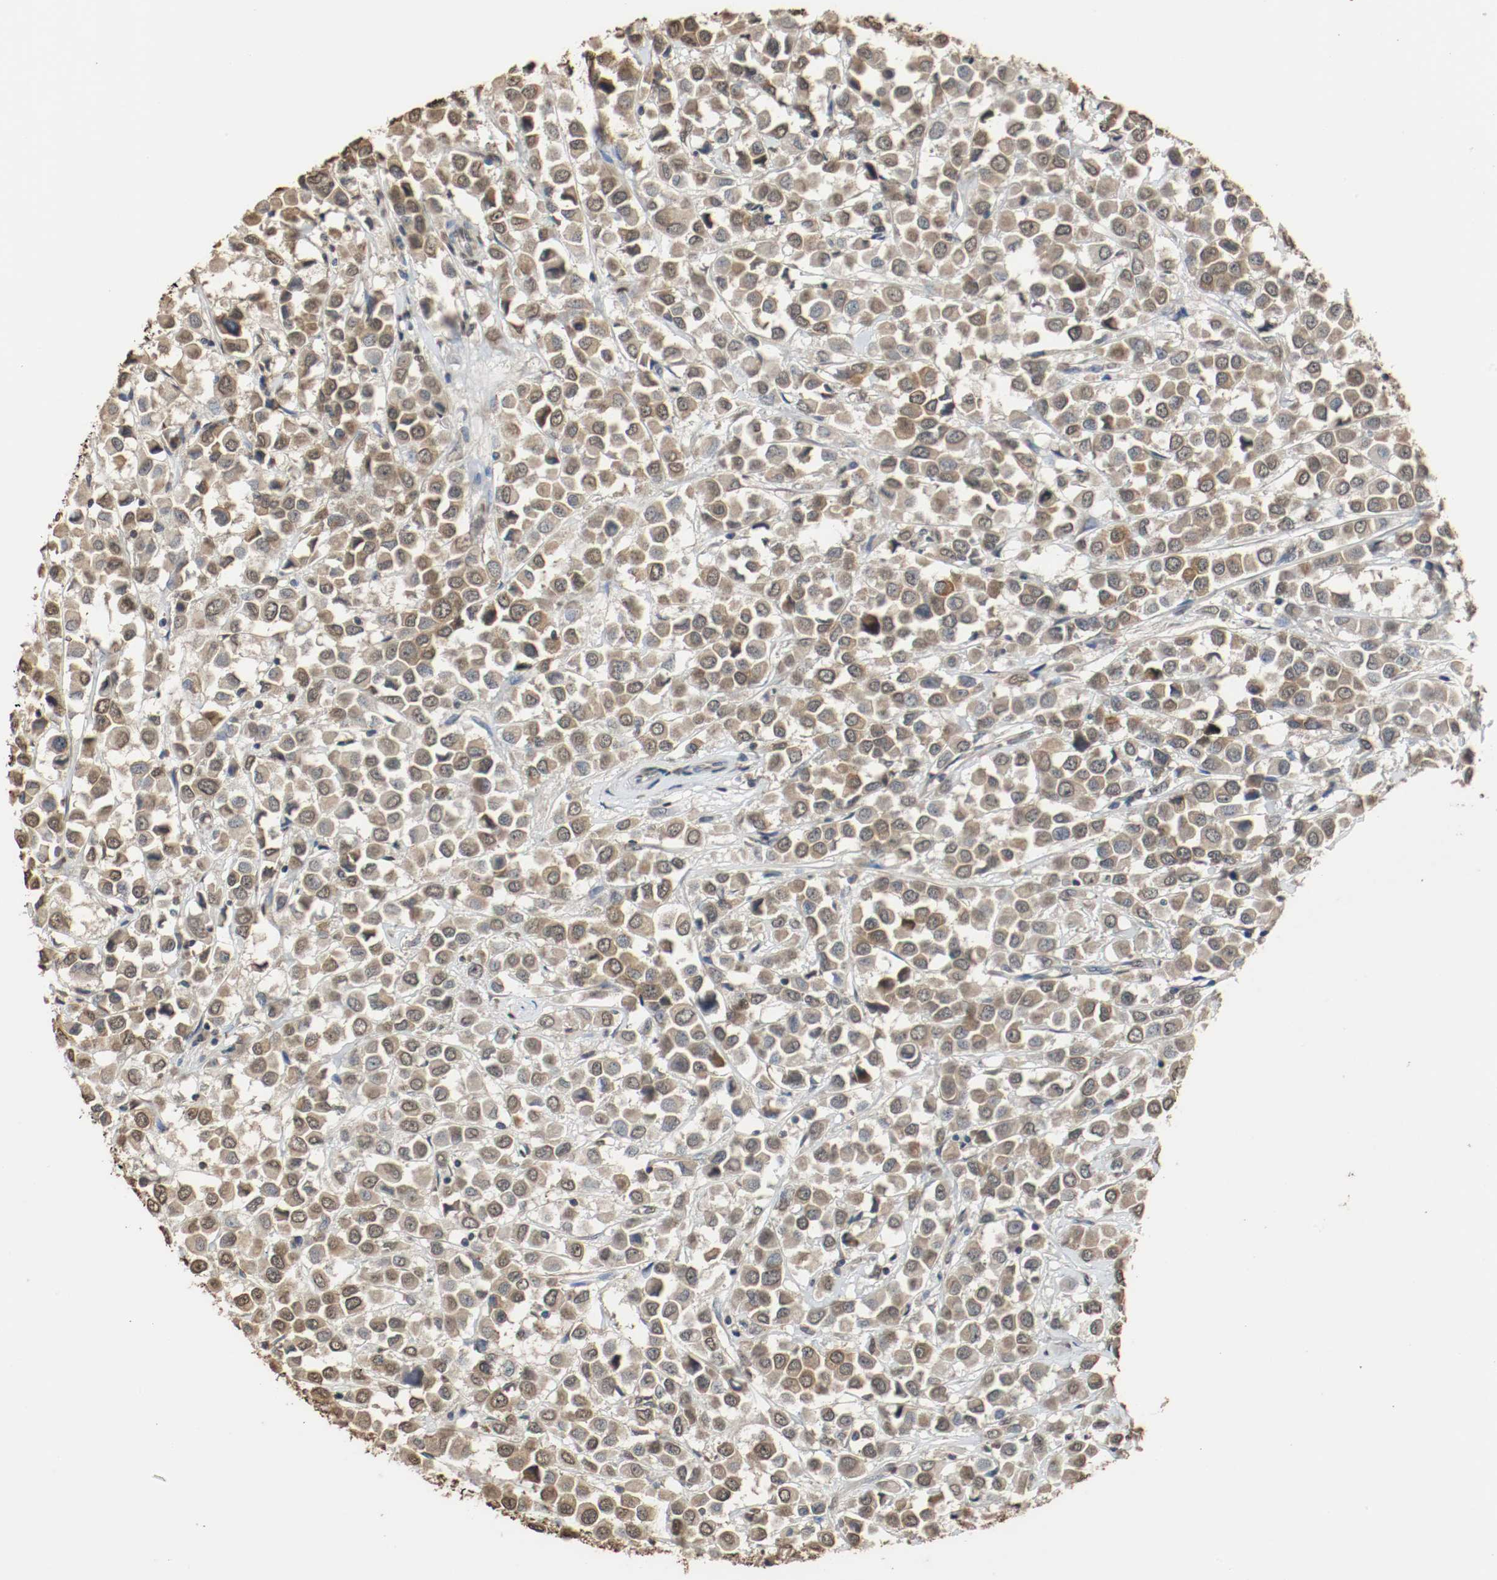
{"staining": {"intensity": "moderate", "quantity": ">75%", "location": "cytoplasmic/membranous"}, "tissue": "breast cancer", "cell_type": "Tumor cells", "image_type": "cancer", "snomed": [{"axis": "morphology", "description": "Duct carcinoma"}, {"axis": "topography", "description": "Breast"}], "caption": "Immunohistochemical staining of human breast cancer (intraductal carcinoma) displays medium levels of moderate cytoplasmic/membranous staining in approximately >75% of tumor cells.", "gene": "RTN4", "patient": {"sex": "female", "age": 61}}